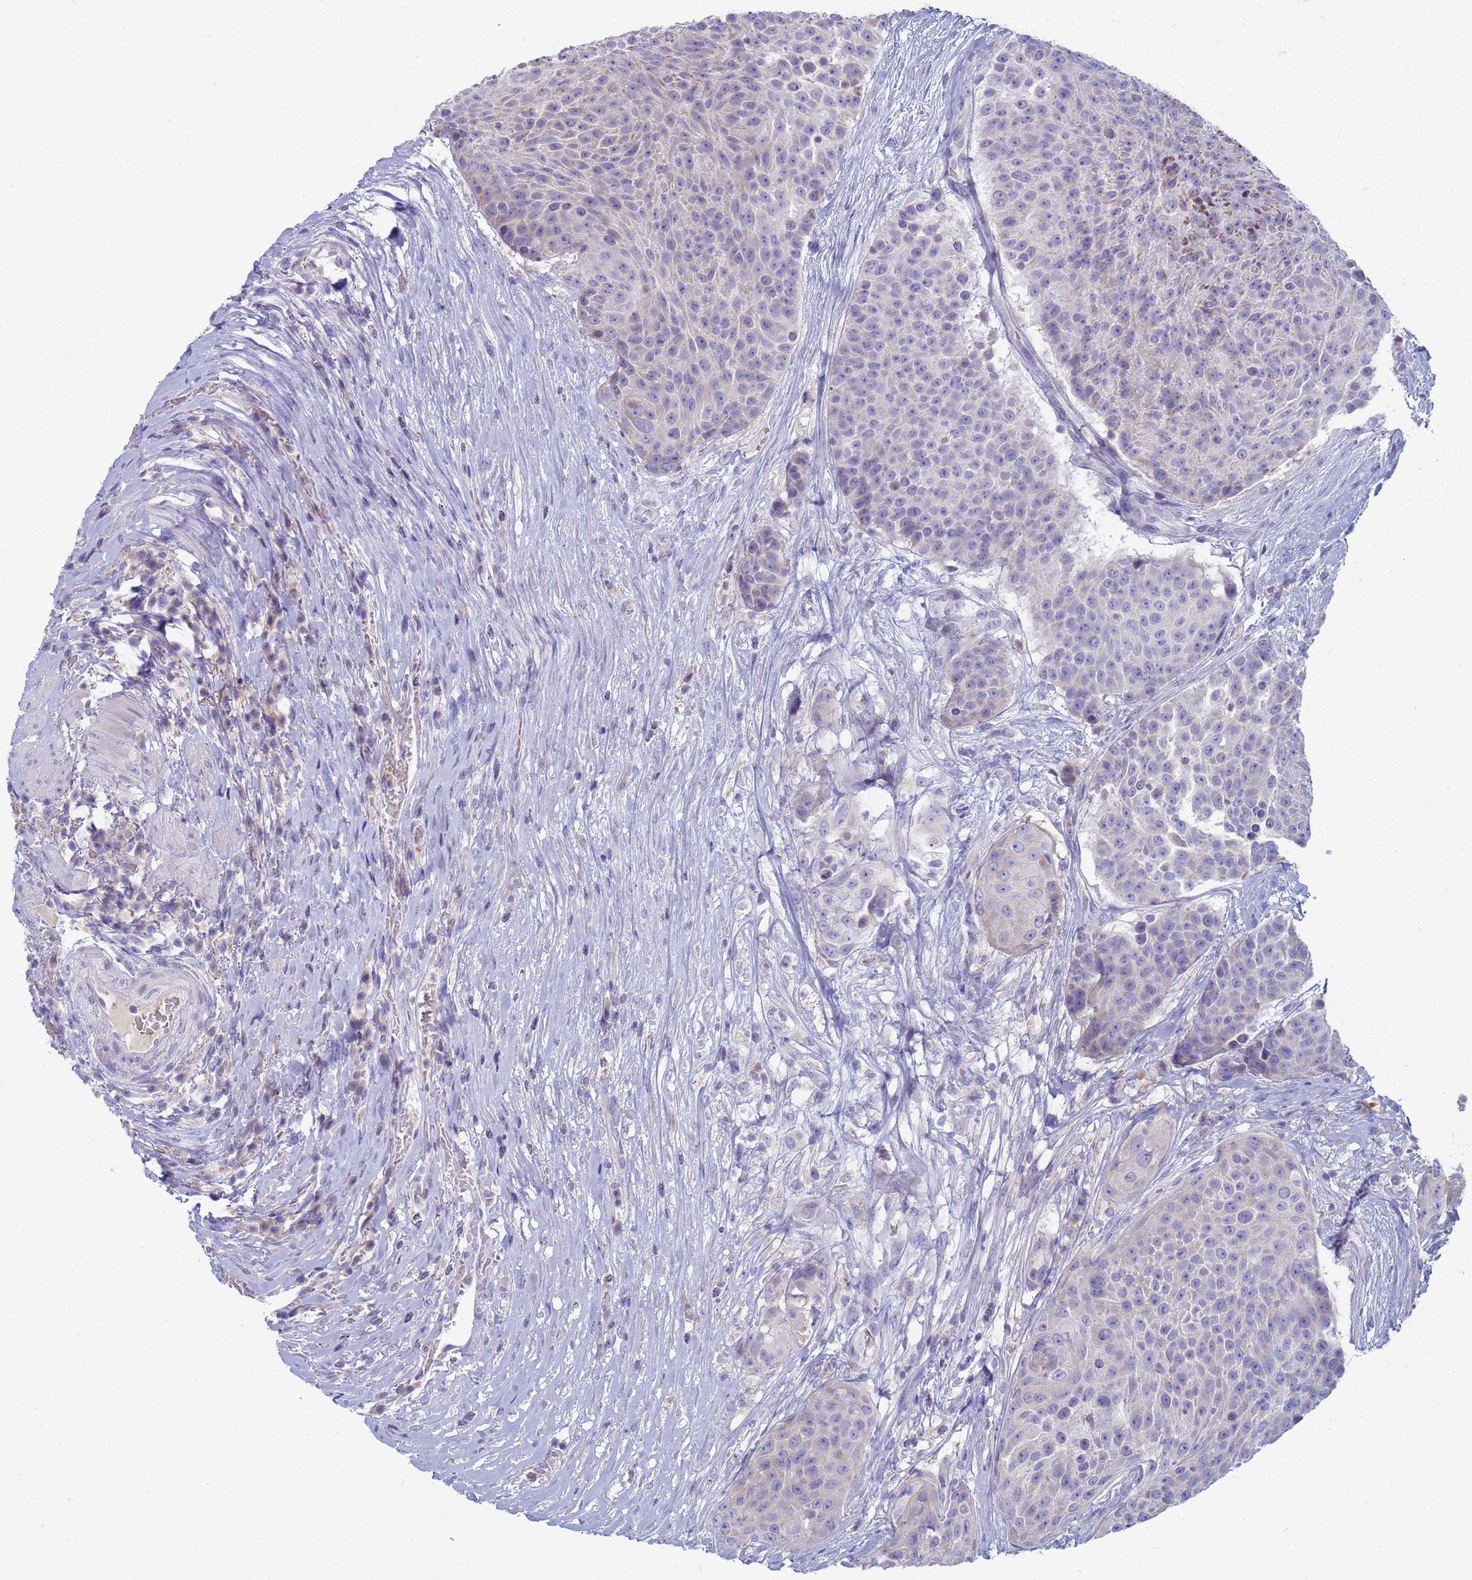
{"staining": {"intensity": "negative", "quantity": "none", "location": "none"}, "tissue": "urothelial cancer", "cell_type": "Tumor cells", "image_type": "cancer", "snomed": [{"axis": "morphology", "description": "Urothelial carcinoma, High grade"}, {"axis": "topography", "description": "Urinary bladder"}], "caption": "The image shows no significant positivity in tumor cells of urothelial carcinoma (high-grade). (DAB (3,3'-diaminobenzidine) immunohistochemistry (IHC) visualized using brightfield microscopy, high magnification).", "gene": "CR1", "patient": {"sex": "female", "age": 63}}